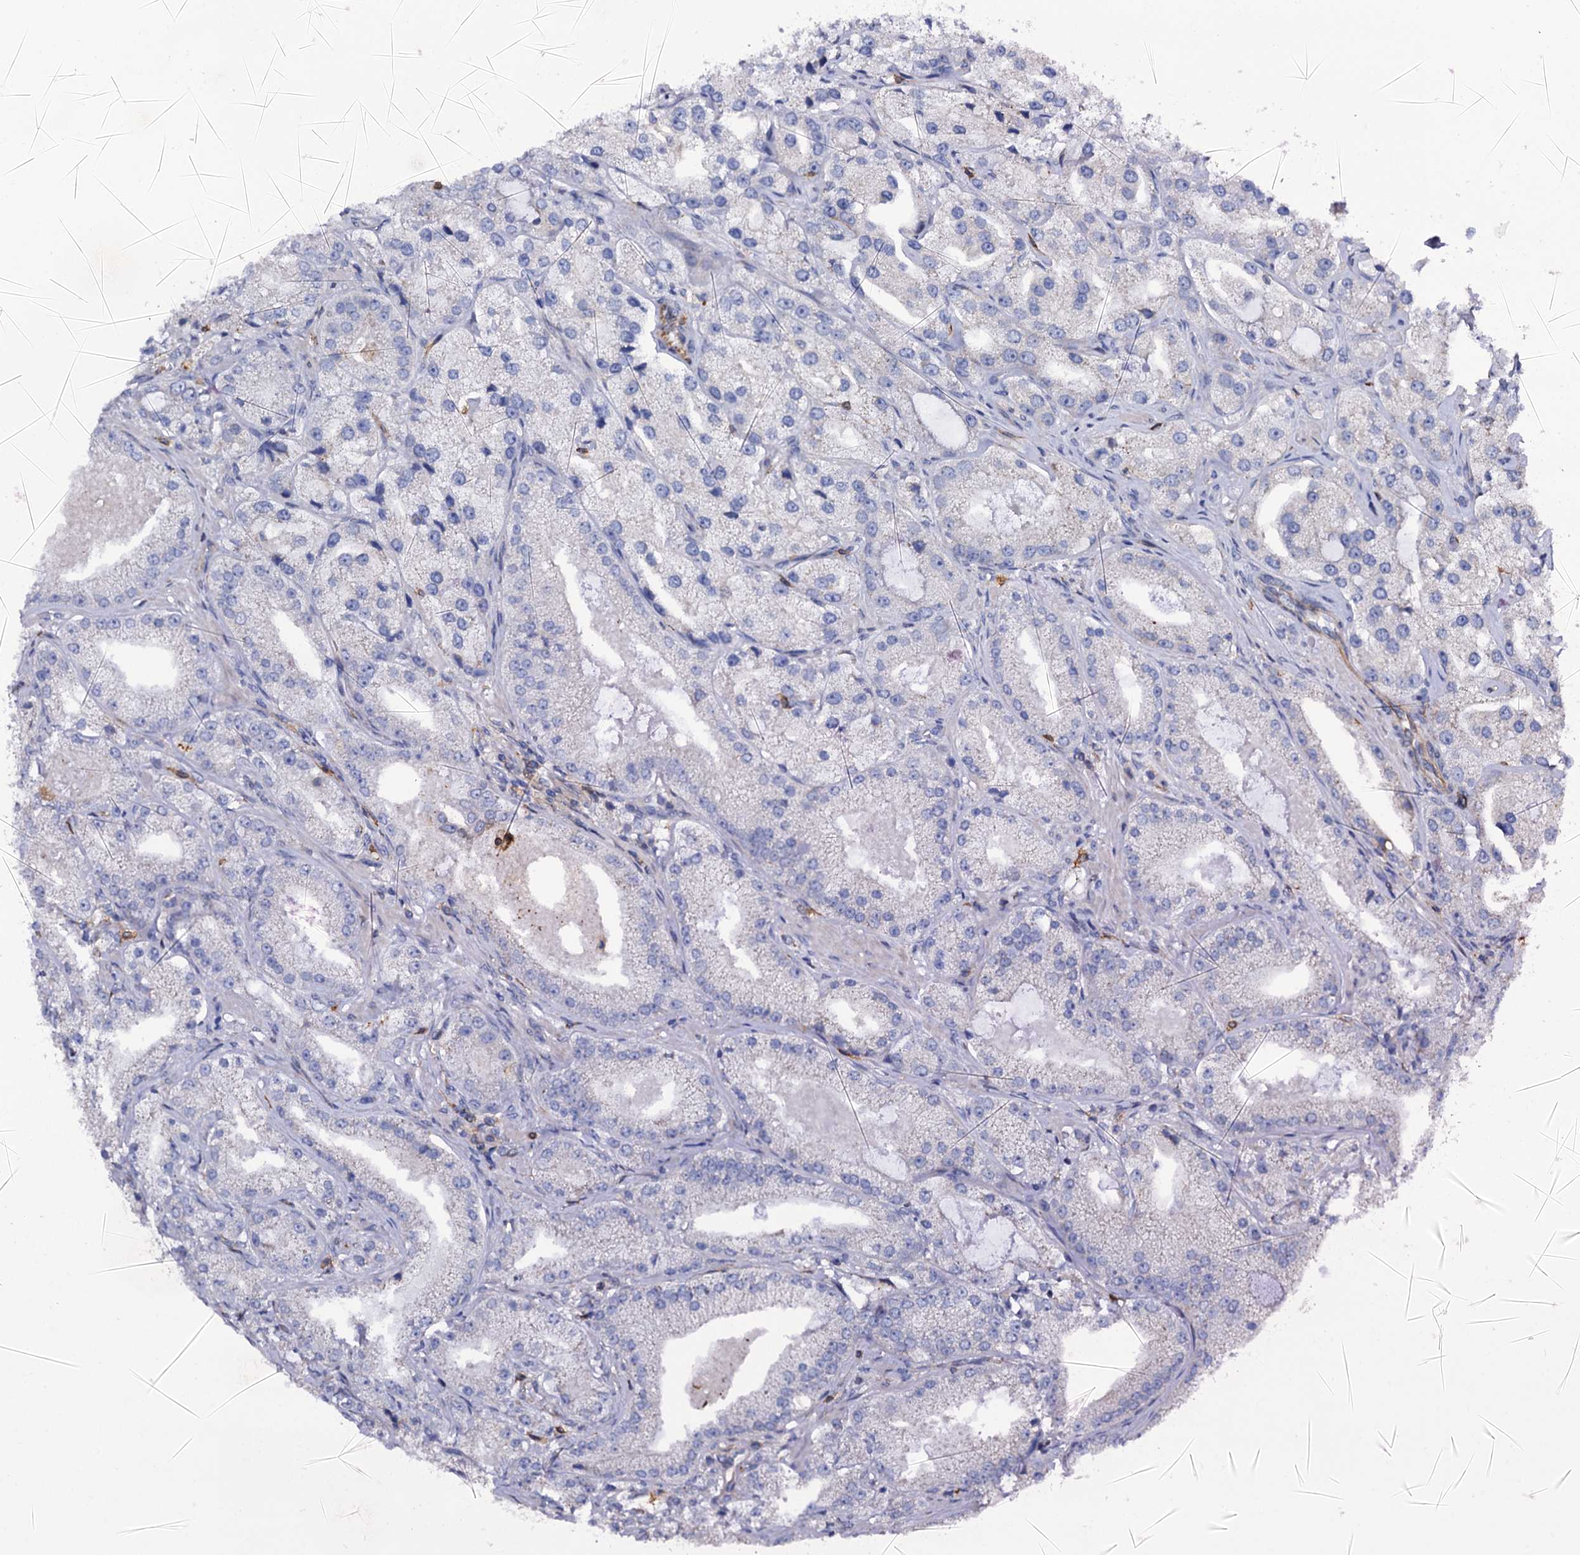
{"staining": {"intensity": "negative", "quantity": "none", "location": "none"}, "tissue": "prostate cancer", "cell_type": "Tumor cells", "image_type": "cancer", "snomed": [{"axis": "morphology", "description": "Adenocarcinoma, Low grade"}, {"axis": "topography", "description": "Prostate"}], "caption": "The micrograph shows no staining of tumor cells in prostate cancer (adenocarcinoma (low-grade)).", "gene": "TTC23", "patient": {"sex": "male", "age": 69}}